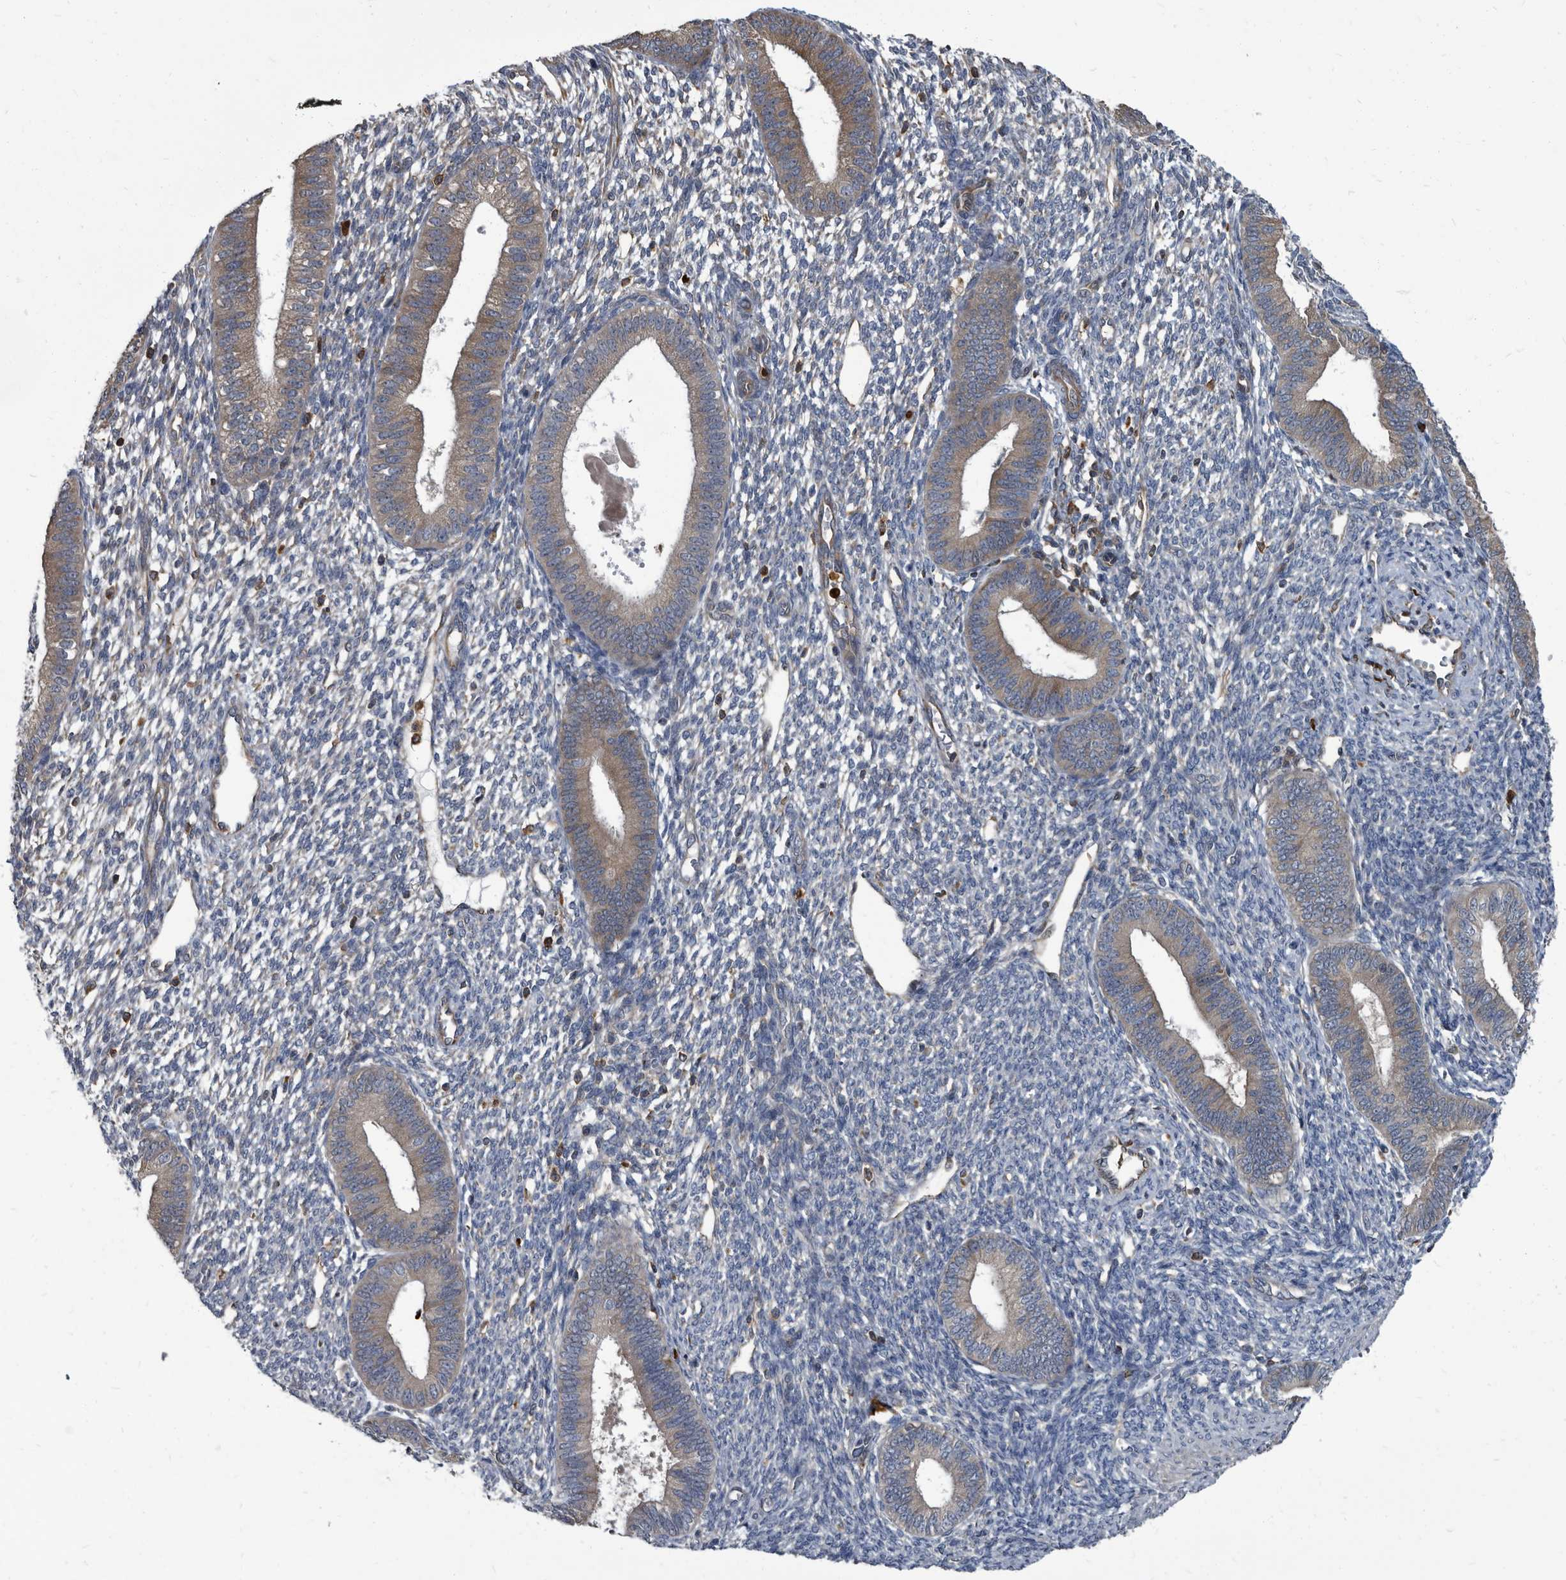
{"staining": {"intensity": "moderate", "quantity": "<25%", "location": "cytoplasmic/membranous"}, "tissue": "endometrium", "cell_type": "Cells in endometrial stroma", "image_type": "normal", "snomed": [{"axis": "morphology", "description": "Normal tissue, NOS"}, {"axis": "topography", "description": "Endometrium"}], "caption": "A photomicrograph of human endometrium stained for a protein demonstrates moderate cytoplasmic/membranous brown staining in cells in endometrial stroma.", "gene": "CDV3", "patient": {"sex": "female", "age": 46}}